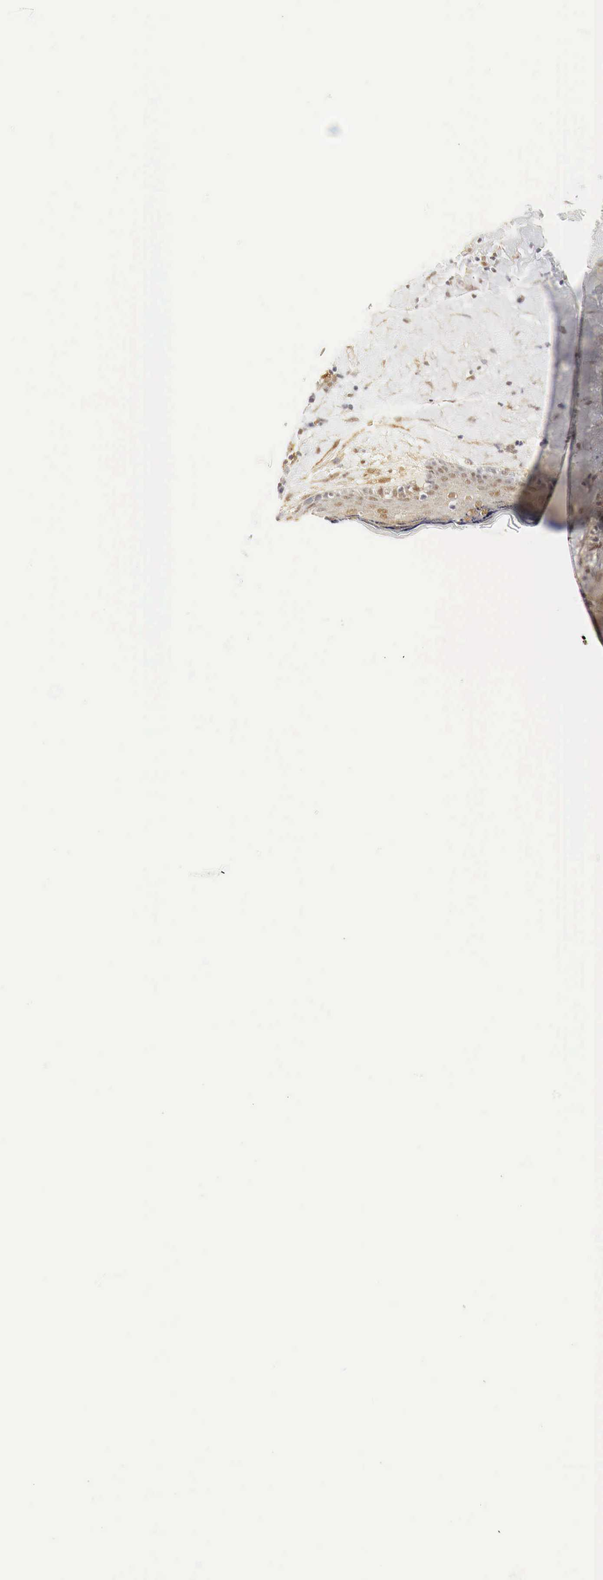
{"staining": {"intensity": "moderate", "quantity": ">75%", "location": "cytoplasmic/membranous"}, "tissue": "skin", "cell_type": "Fibroblasts", "image_type": "normal", "snomed": [{"axis": "morphology", "description": "Normal tissue, NOS"}, {"axis": "topography", "description": "Skin"}], "caption": "This is an image of IHC staining of benign skin, which shows moderate positivity in the cytoplasmic/membranous of fibroblasts.", "gene": "SPIN1", "patient": {"sex": "female", "age": 90}}